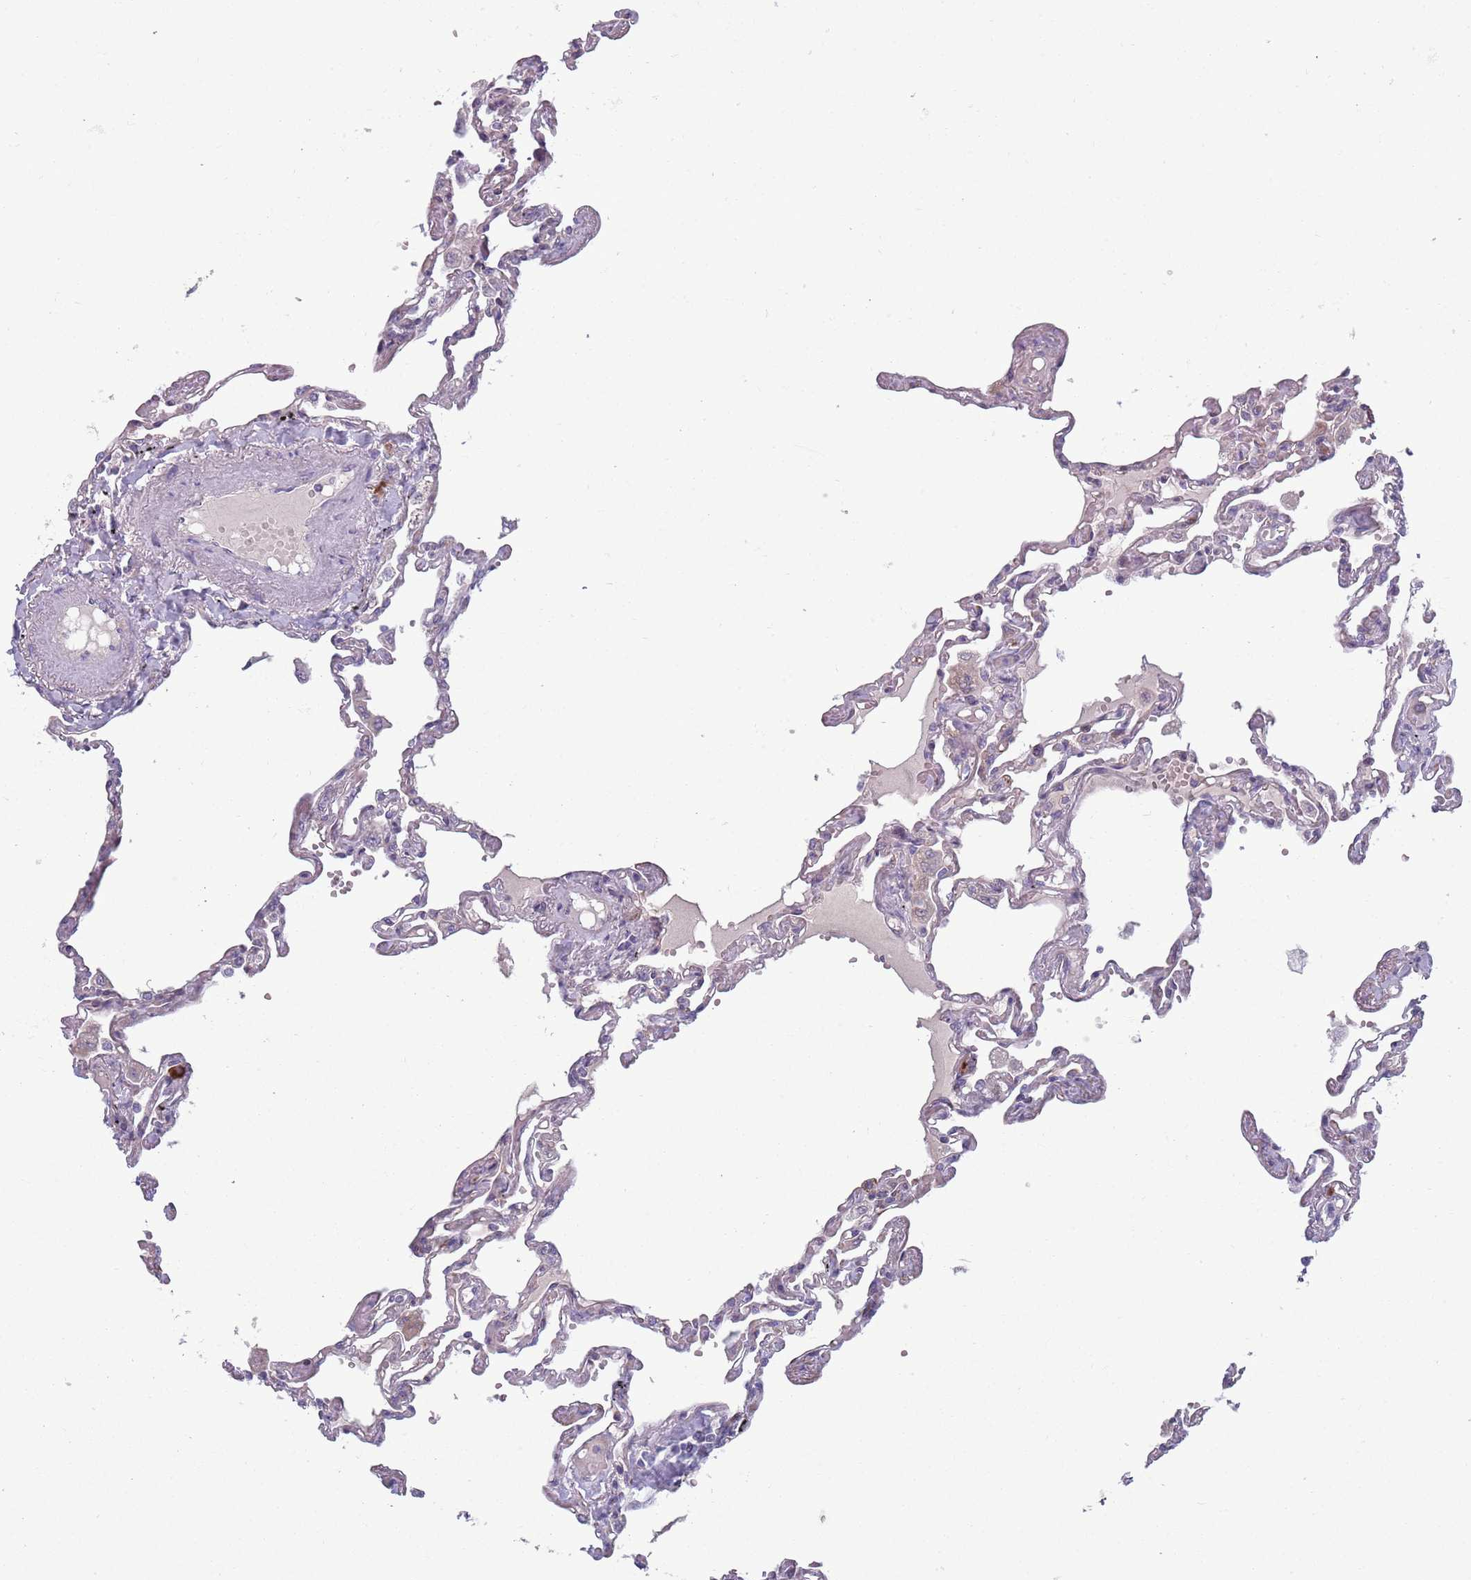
{"staining": {"intensity": "negative", "quantity": "none", "location": "none"}, "tissue": "lung", "cell_type": "Alveolar cells", "image_type": "normal", "snomed": [{"axis": "morphology", "description": "Normal tissue, NOS"}, {"axis": "topography", "description": "Lung"}], "caption": "High power microscopy photomicrograph of an immunohistochemistry micrograph of normal lung, revealing no significant positivity in alveolar cells. Nuclei are stained in blue.", "gene": "TYW1B", "patient": {"sex": "female", "age": 67}}